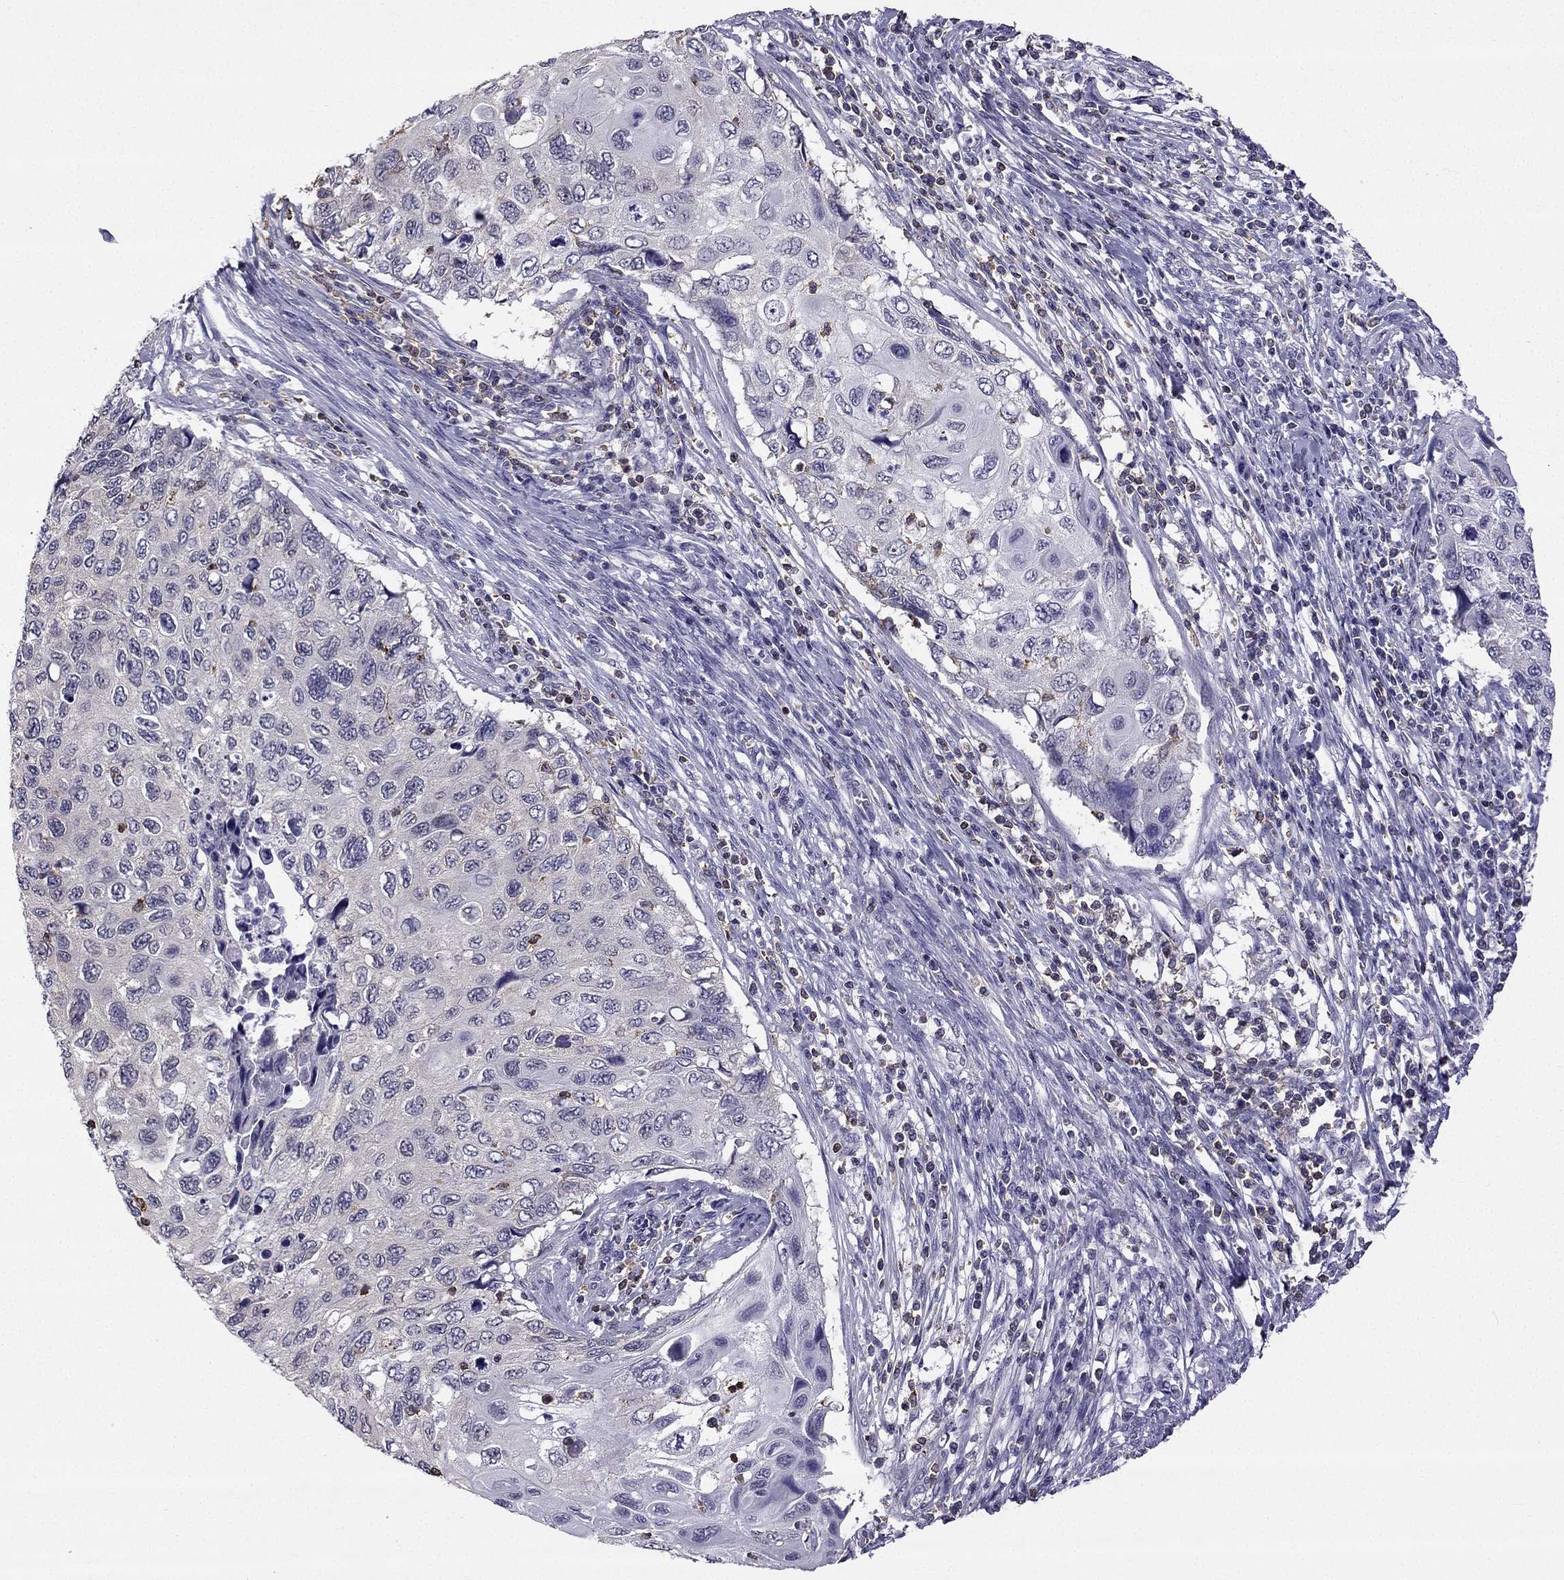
{"staining": {"intensity": "negative", "quantity": "none", "location": "none"}, "tissue": "cervical cancer", "cell_type": "Tumor cells", "image_type": "cancer", "snomed": [{"axis": "morphology", "description": "Squamous cell carcinoma, NOS"}, {"axis": "topography", "description": "Cervix"}], "caption": "IHC of cervical cancer reveals no staining in tumor cells.", "gene": "CCK", "patient": {"sex": "female", "age": 70}}